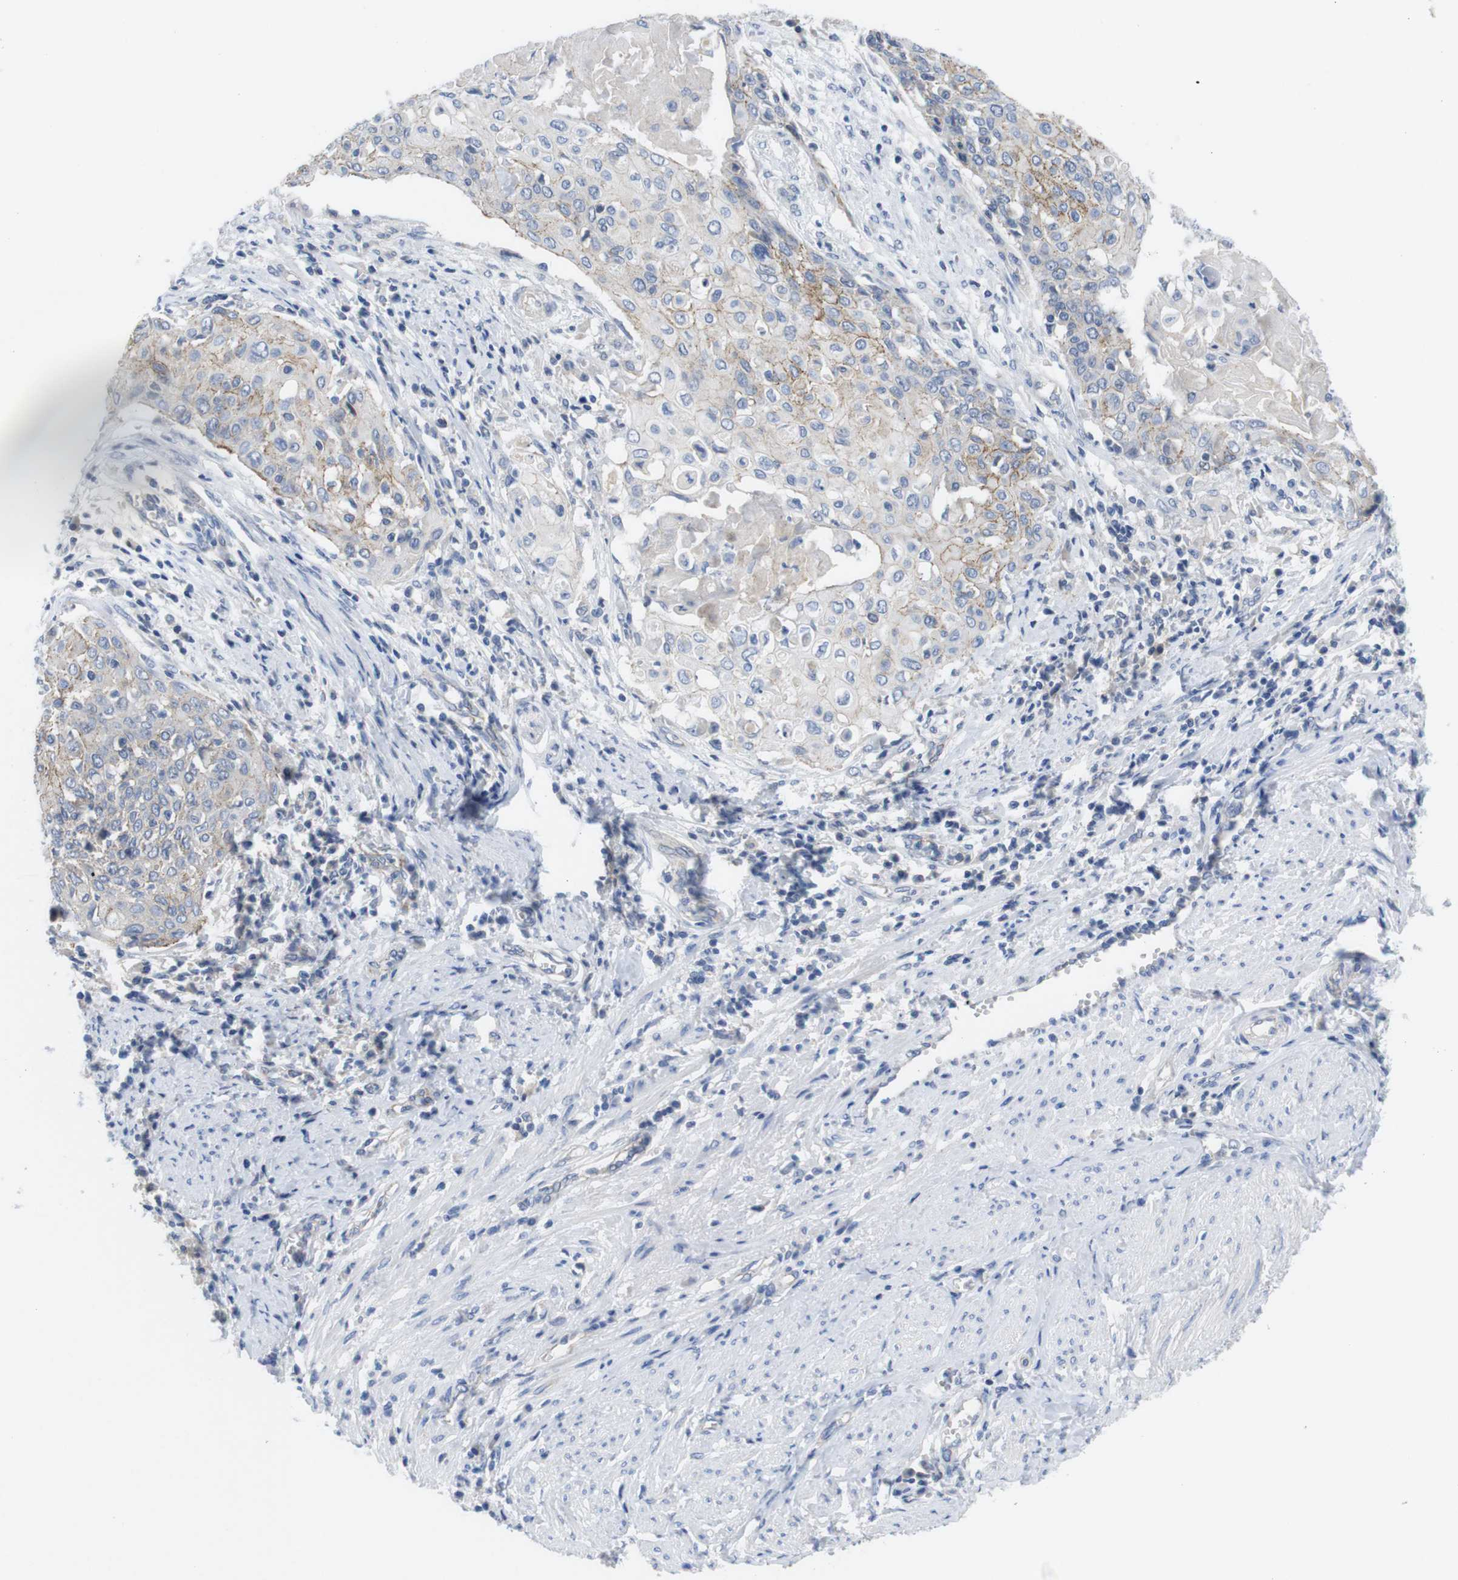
{"staining": {"intensity": "moderate", "quantity": "<25%", "location": "cytoplasmic/membranous"}, "tissue": "cervical cancer", "cell_type": "Tumor cells", "image_type": "cancer", "snomed": [{"axis": "morphology", "description": "Squamous cell carcinoma, NOS"}, {"axis": "topography", "description": "Cervix"}], "caption": "The photomicrograph demonstrates a brown stain indicating the presence of a protein in the cytoplasmic/membranous of tumor cells in cervical cancer (squamous cell carcinoma).", "gene": "SCRIB", "patient": {"sex": "female", "age": 39}}